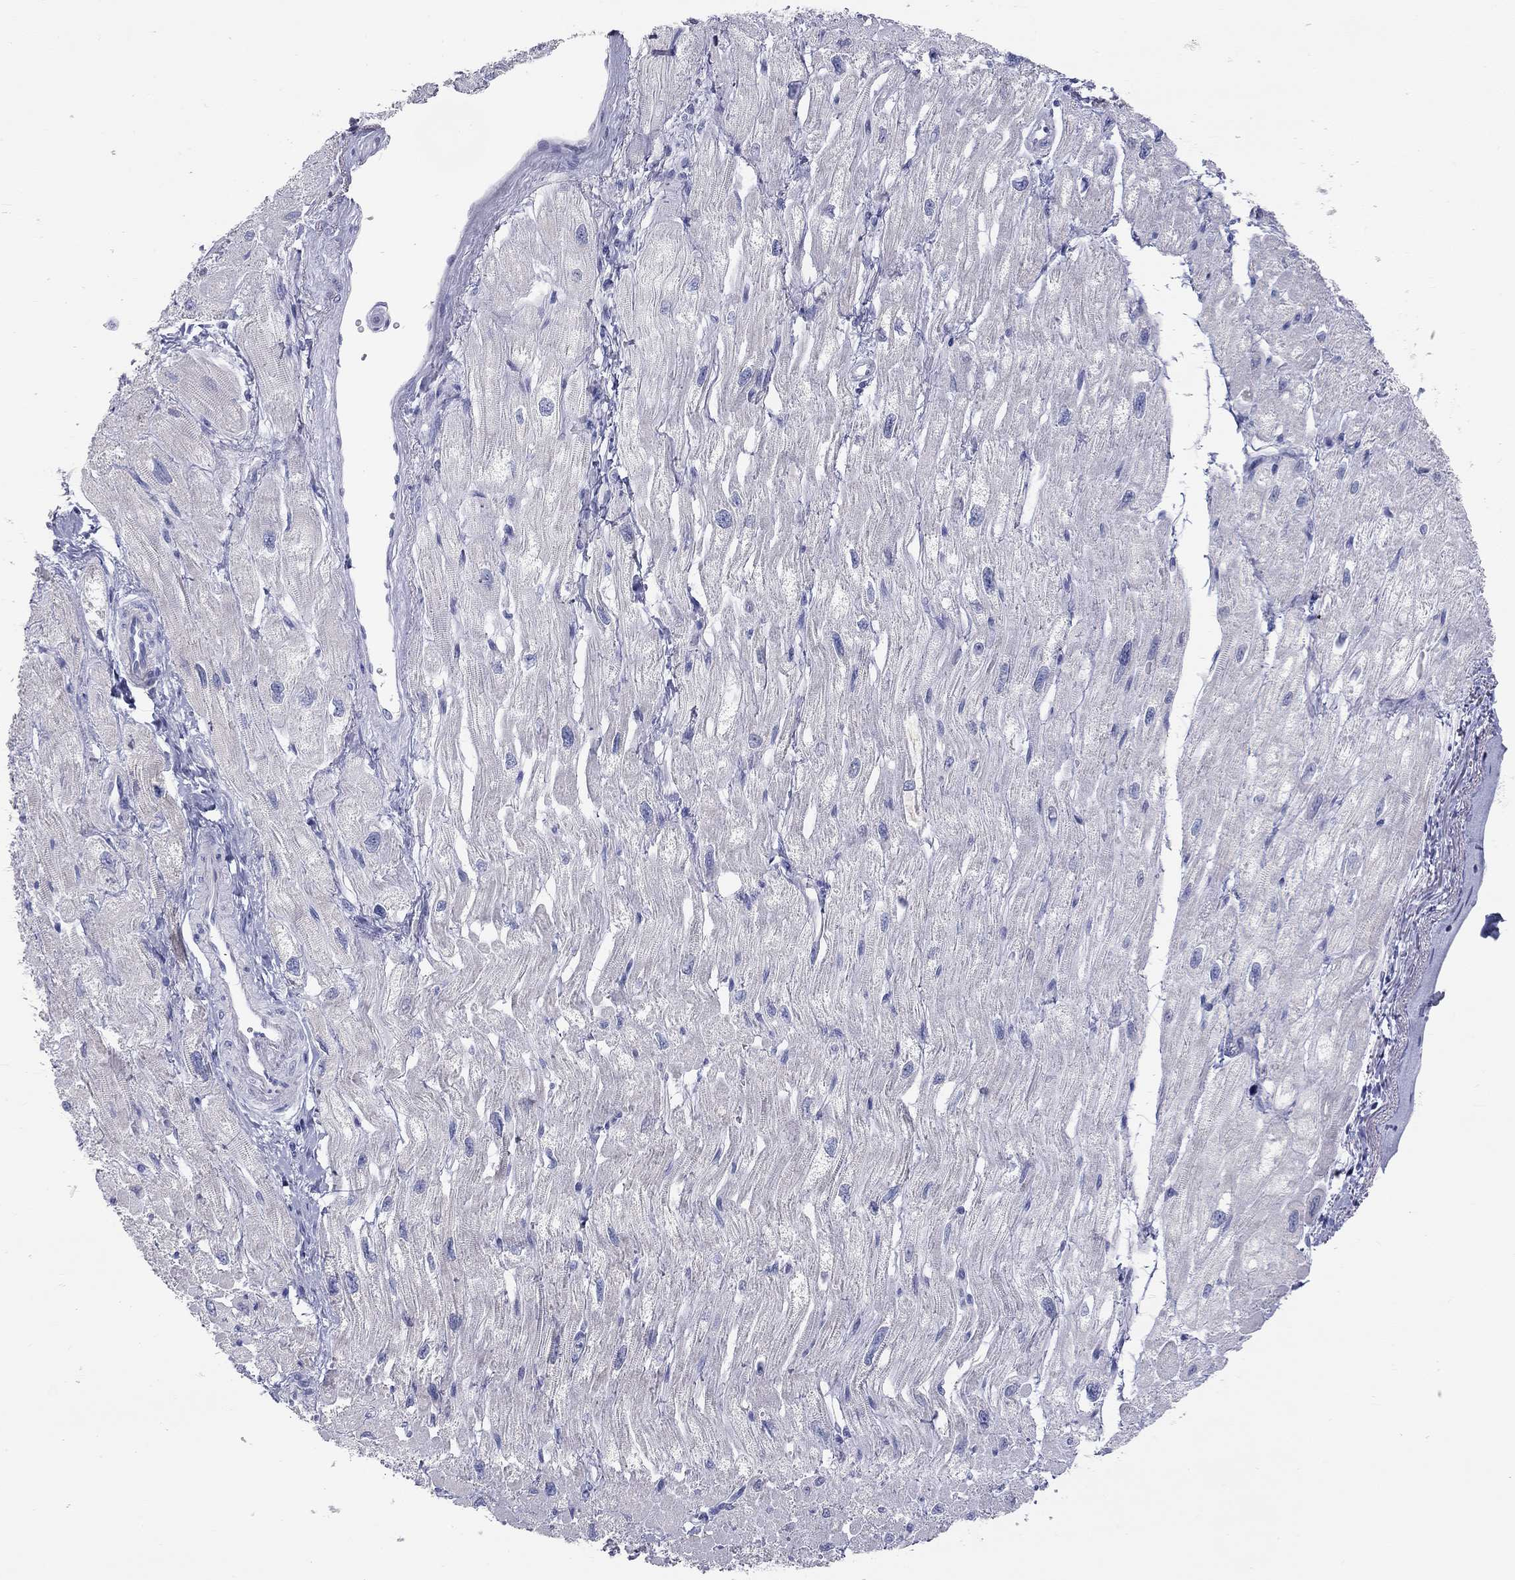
{"staining": {"intensity": "negative", "quantity": "none", "location": "none"}, "tissue": "heart muscle", "cell_type": "Cardiomyocytes", "image_type": "normal", "snomed": [{"axis": "morphology", "description": "Normal tissue, NOS"}, {"axis": "topography", "description": "Heart"}], "caption": "Human heart muscle stained for a protein using immunohistochemistry (IHC) demonstrates no staining in cardiomyocytes.", "gene": "ST7L", "patient": {"sex": "male", "age": 66}}